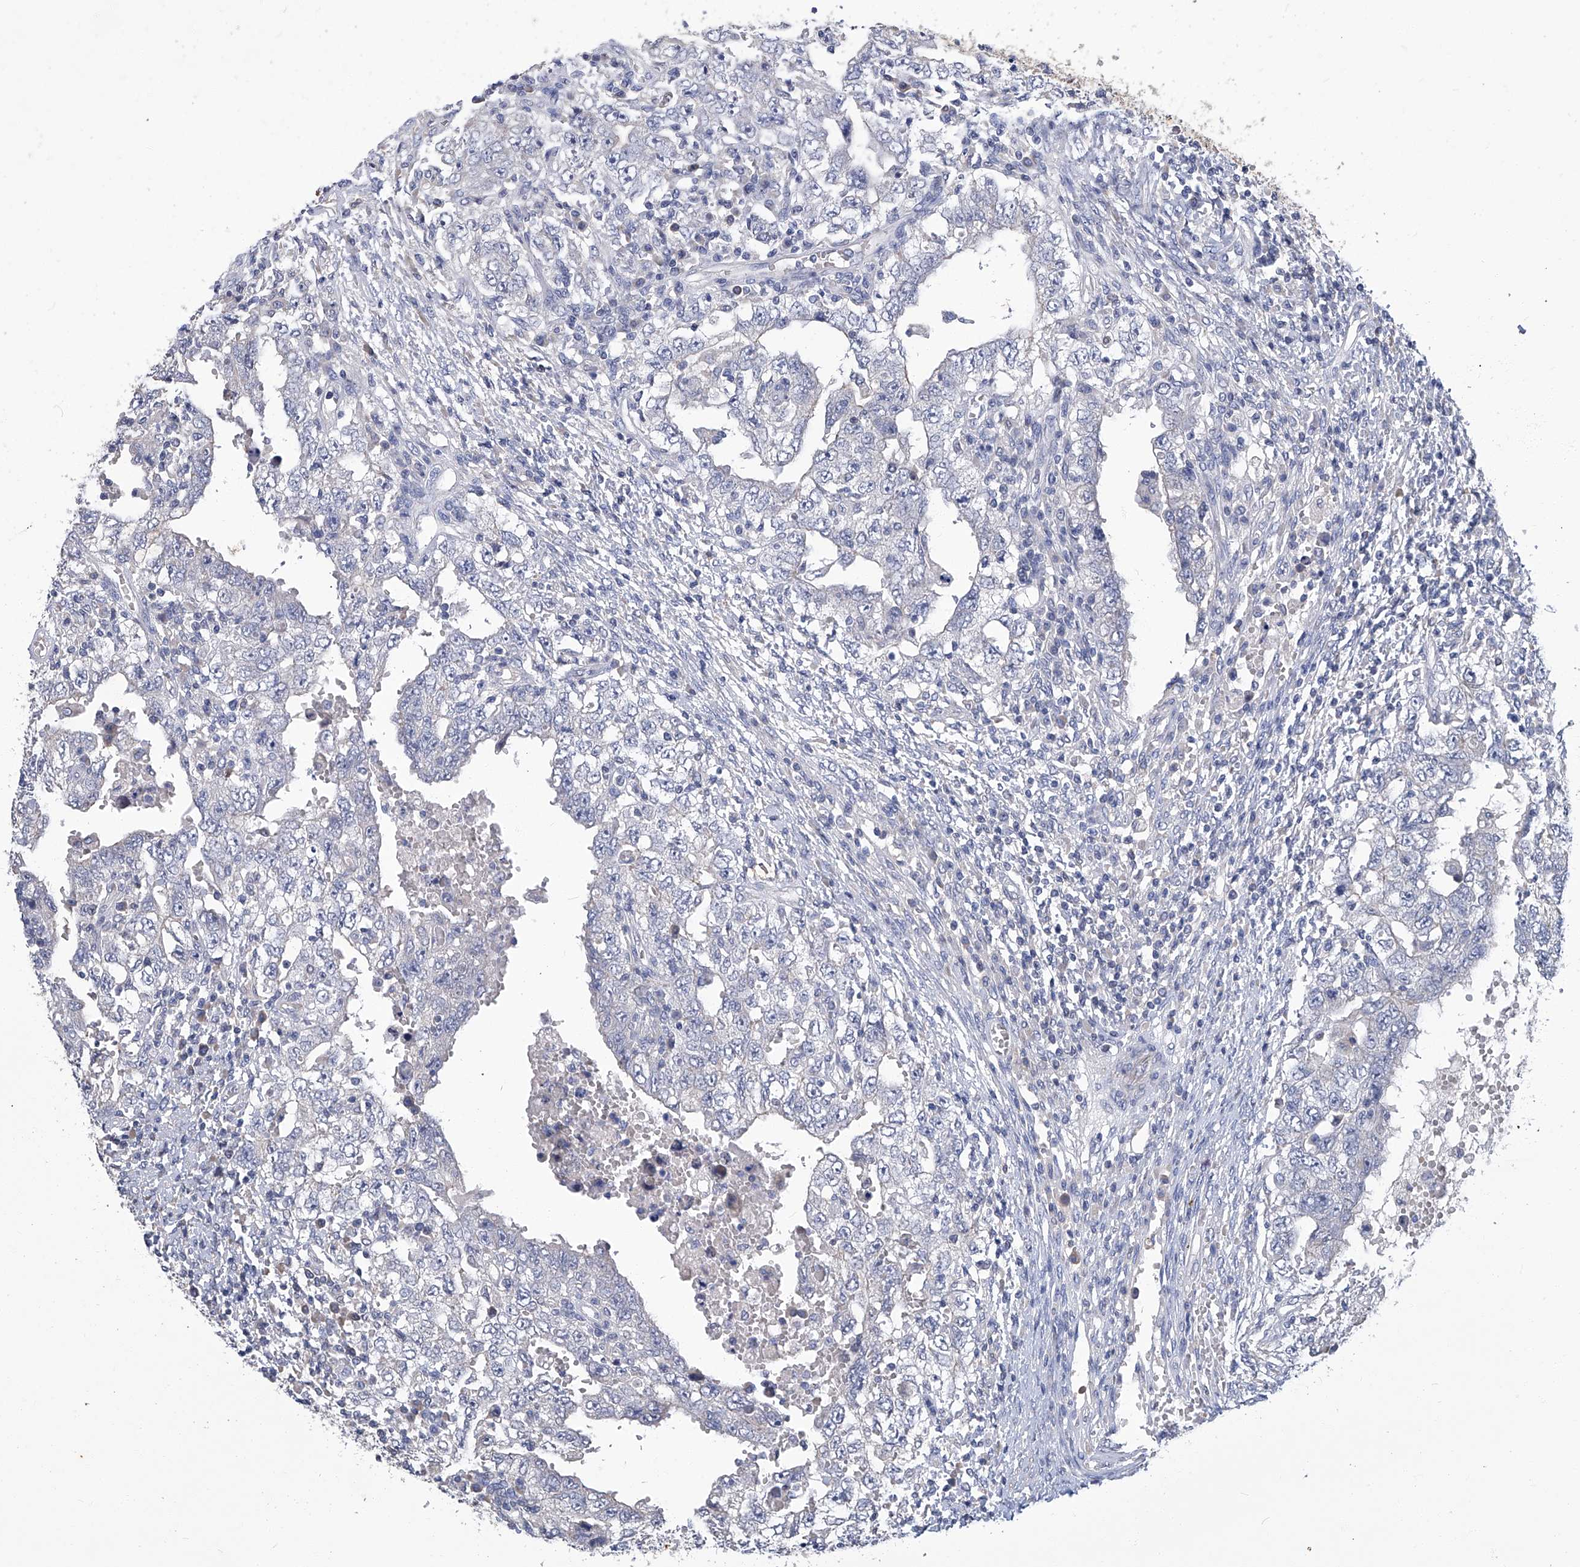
{"staining": {"intensity": "negative", "quantity": "none", "location": "none"}, "tissue": "testis cancer", "cell_type": "Tumor cells", "image_type": "cancer", "snomed": [{"axis": "morphology", "description": "Carcinoma, Embryonal, NOS"}, {"axis": "topography", "description": "Testis"}], "caption": "Tumor cells show no significant protein positivity in testis embryonal carcinoma.", "gene": "TGFBR1", "patient": {"sex": "male", "age": 26}}